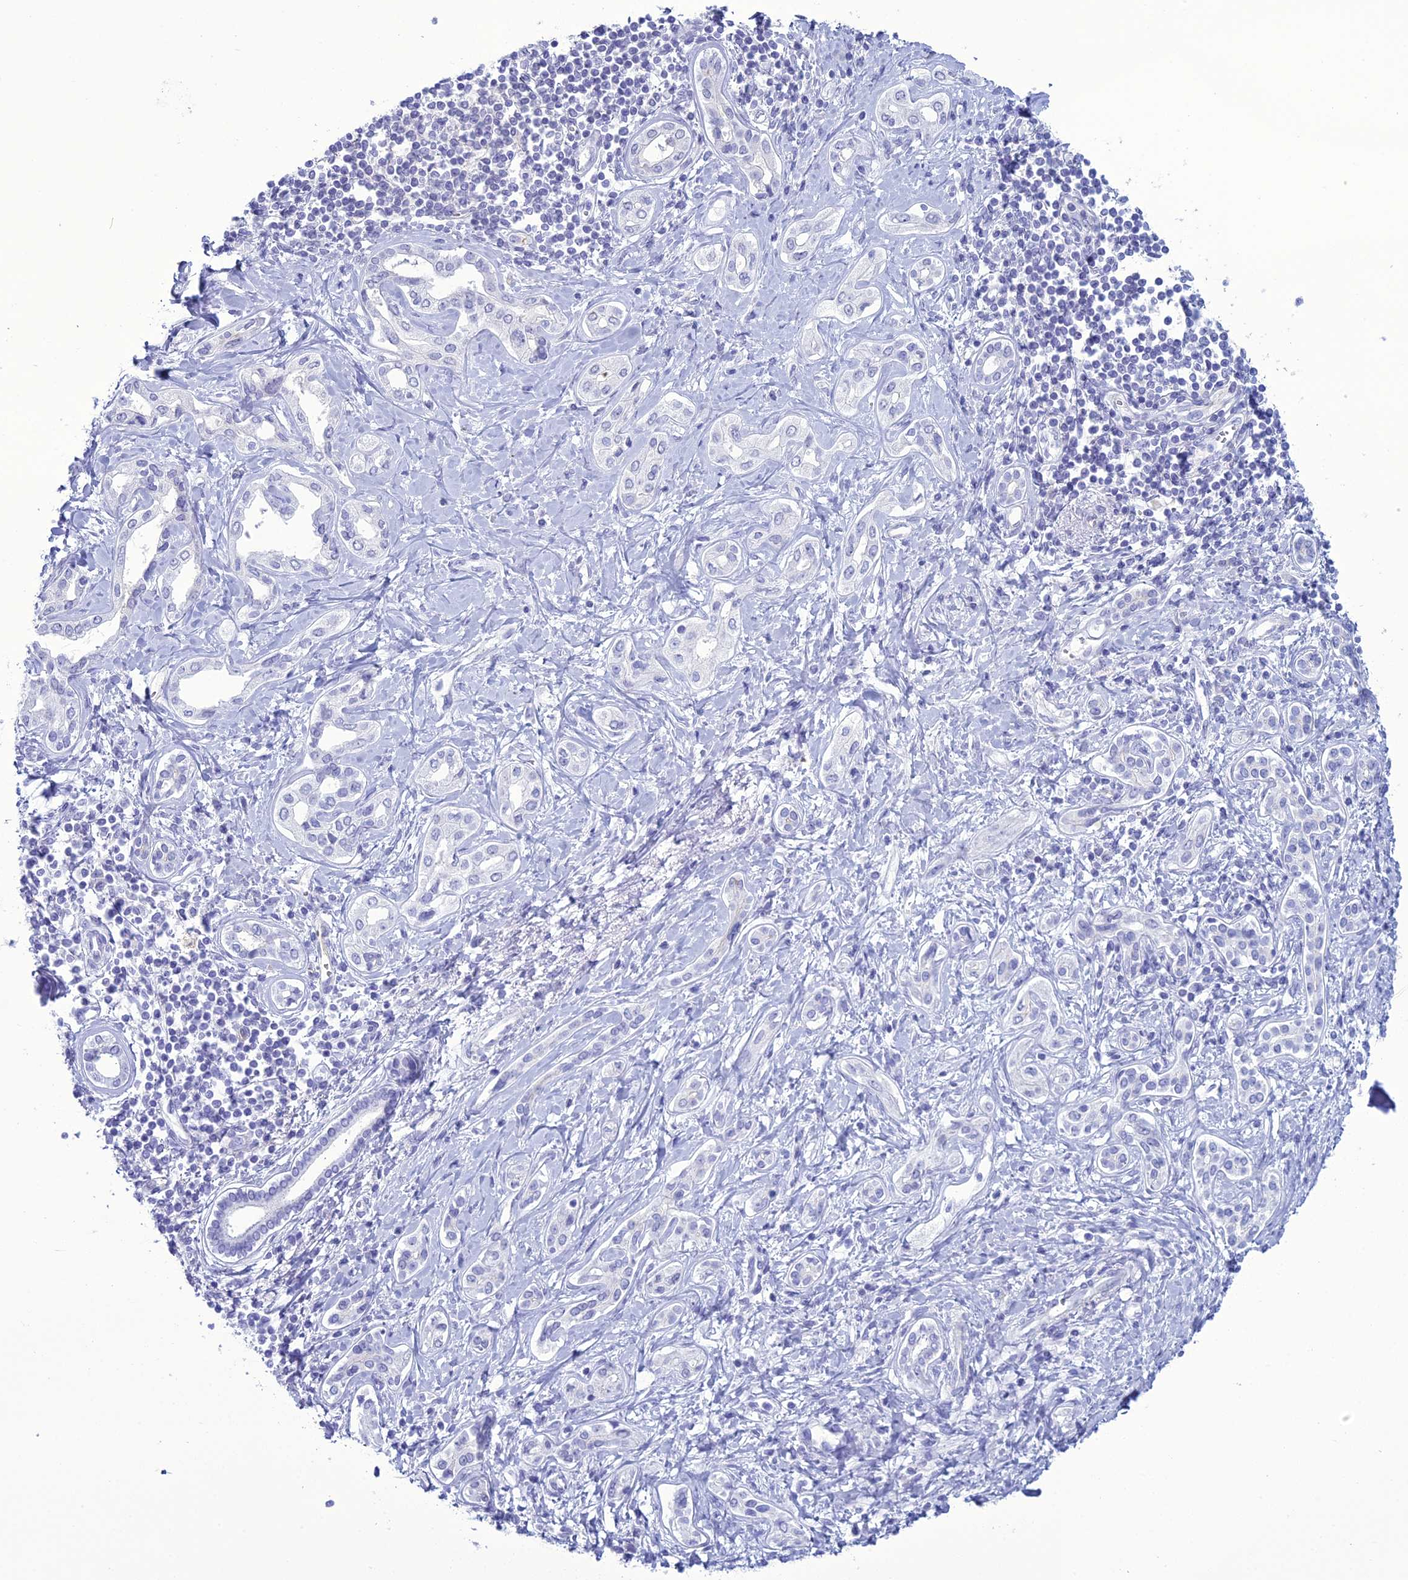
{"staining": {"intensity": "negative", "quantity": "none", "location": "none"}, "tissue": "liver cancer", "cell_type": "Tumor cells", "image_type": "cancer", "snomed": [{"axis": "morphology", "description": "Cholangiocarcinoma"}, {"axis": "topography", "description": "Liver"}], "caption": "The image shows no significant positivity in tumor cells of liver cancer.", "gene": "ACE", "patient": {"sex": "female", "age": 77}}